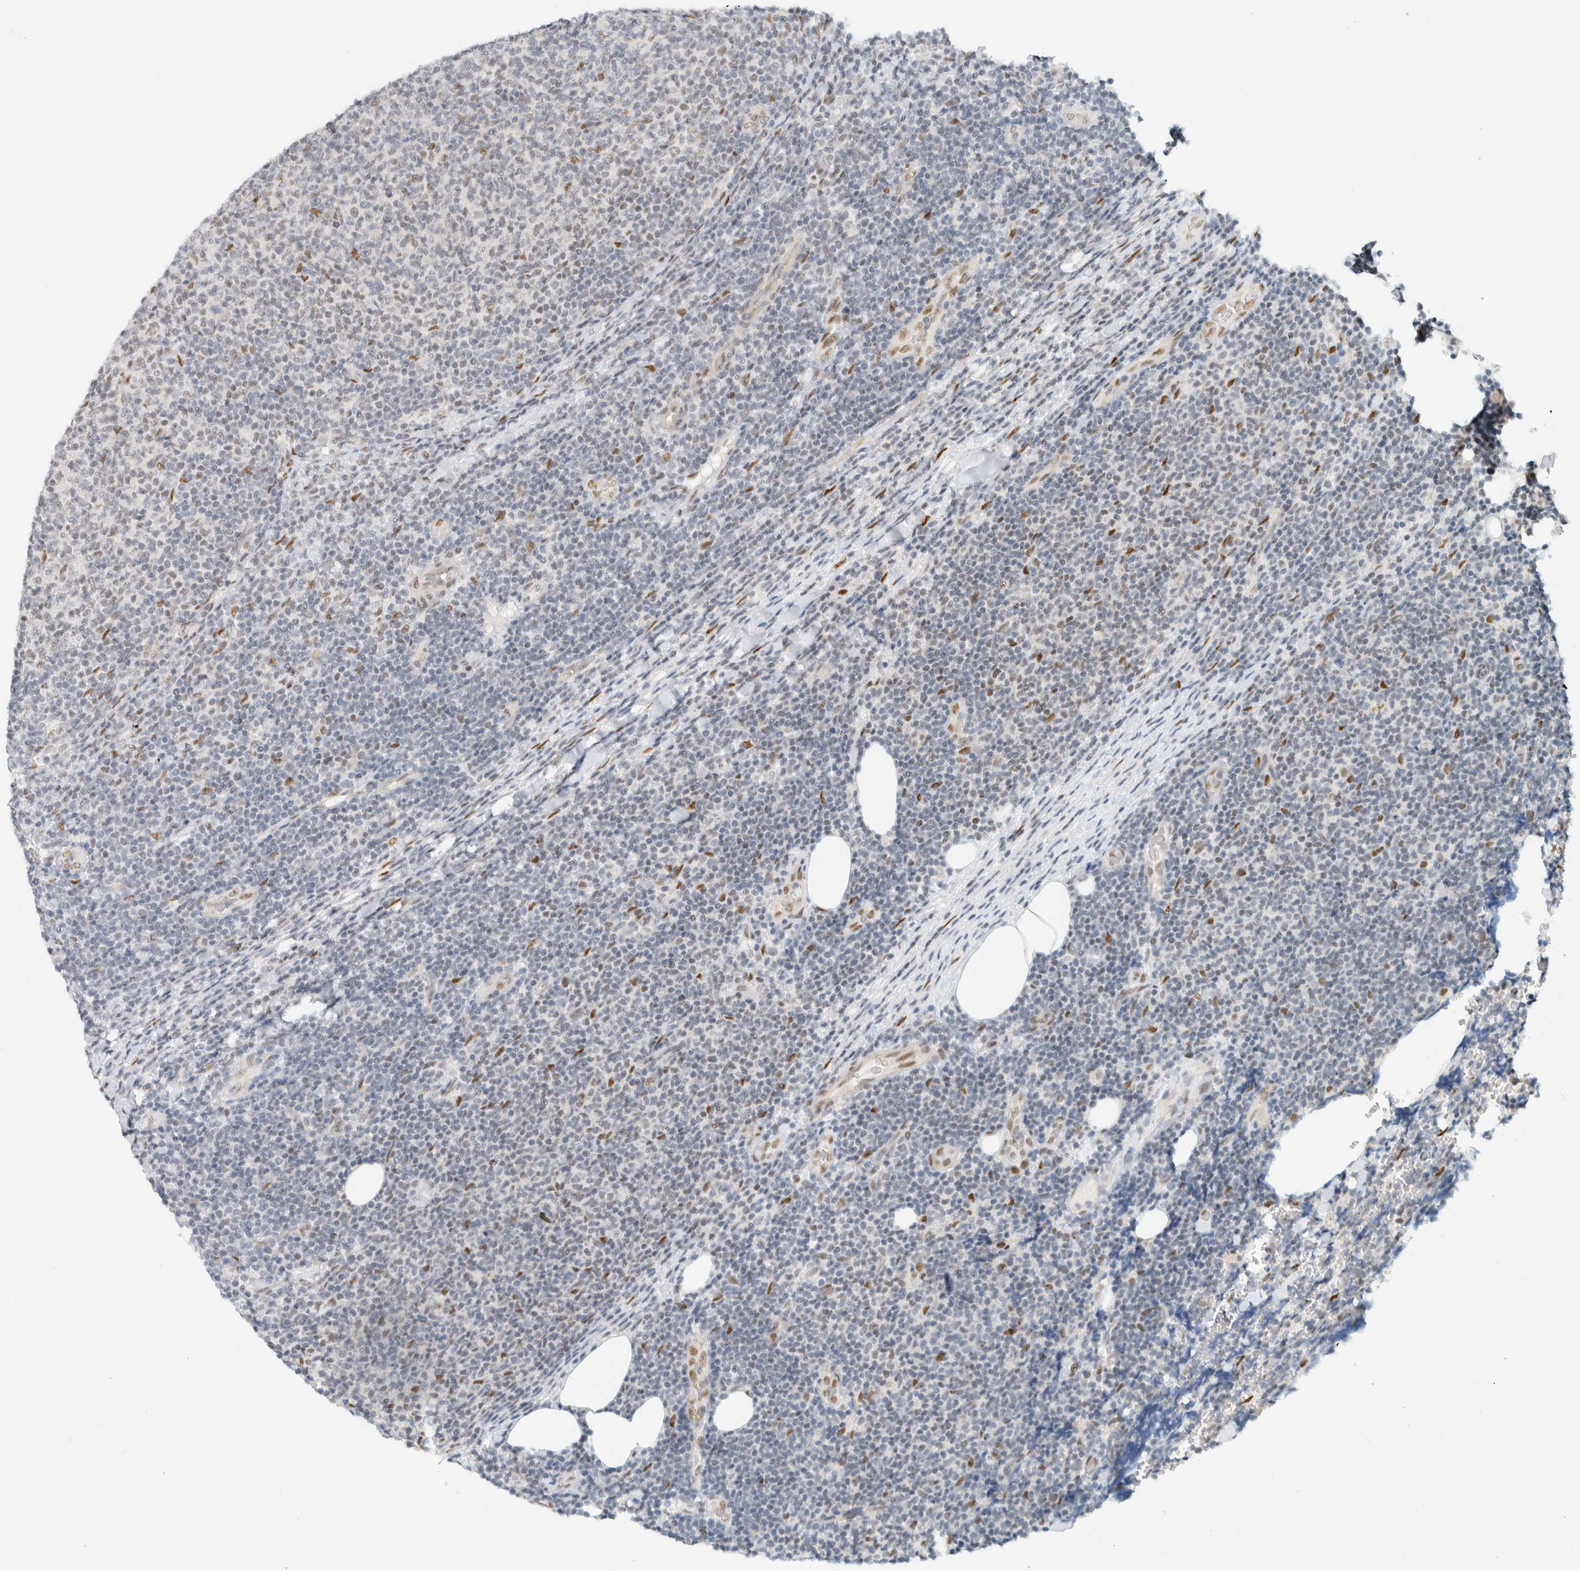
{"staining": {"intensity": "negative", "quantity": "none", "location": "none"}, "tissue": "lymphoma", "cell_type": "Tumor cells", "image_type": "cancer", "snomed": [{"axis": "morphology", "description": "Malignant lymphoma, non-Hodgkin's type, Low grade"}, {"axis": "topography", "description": "Lymph node"}], "caption": "Immunohistochemistry histopathology image of human malignant lymphoma, non-Hodgkin's type (low-grade) stained for a protein (brown), which displays no positivity in tumor cells.", "gene": "ZNF683", "patient": {"sex": "male", "age": 66}}